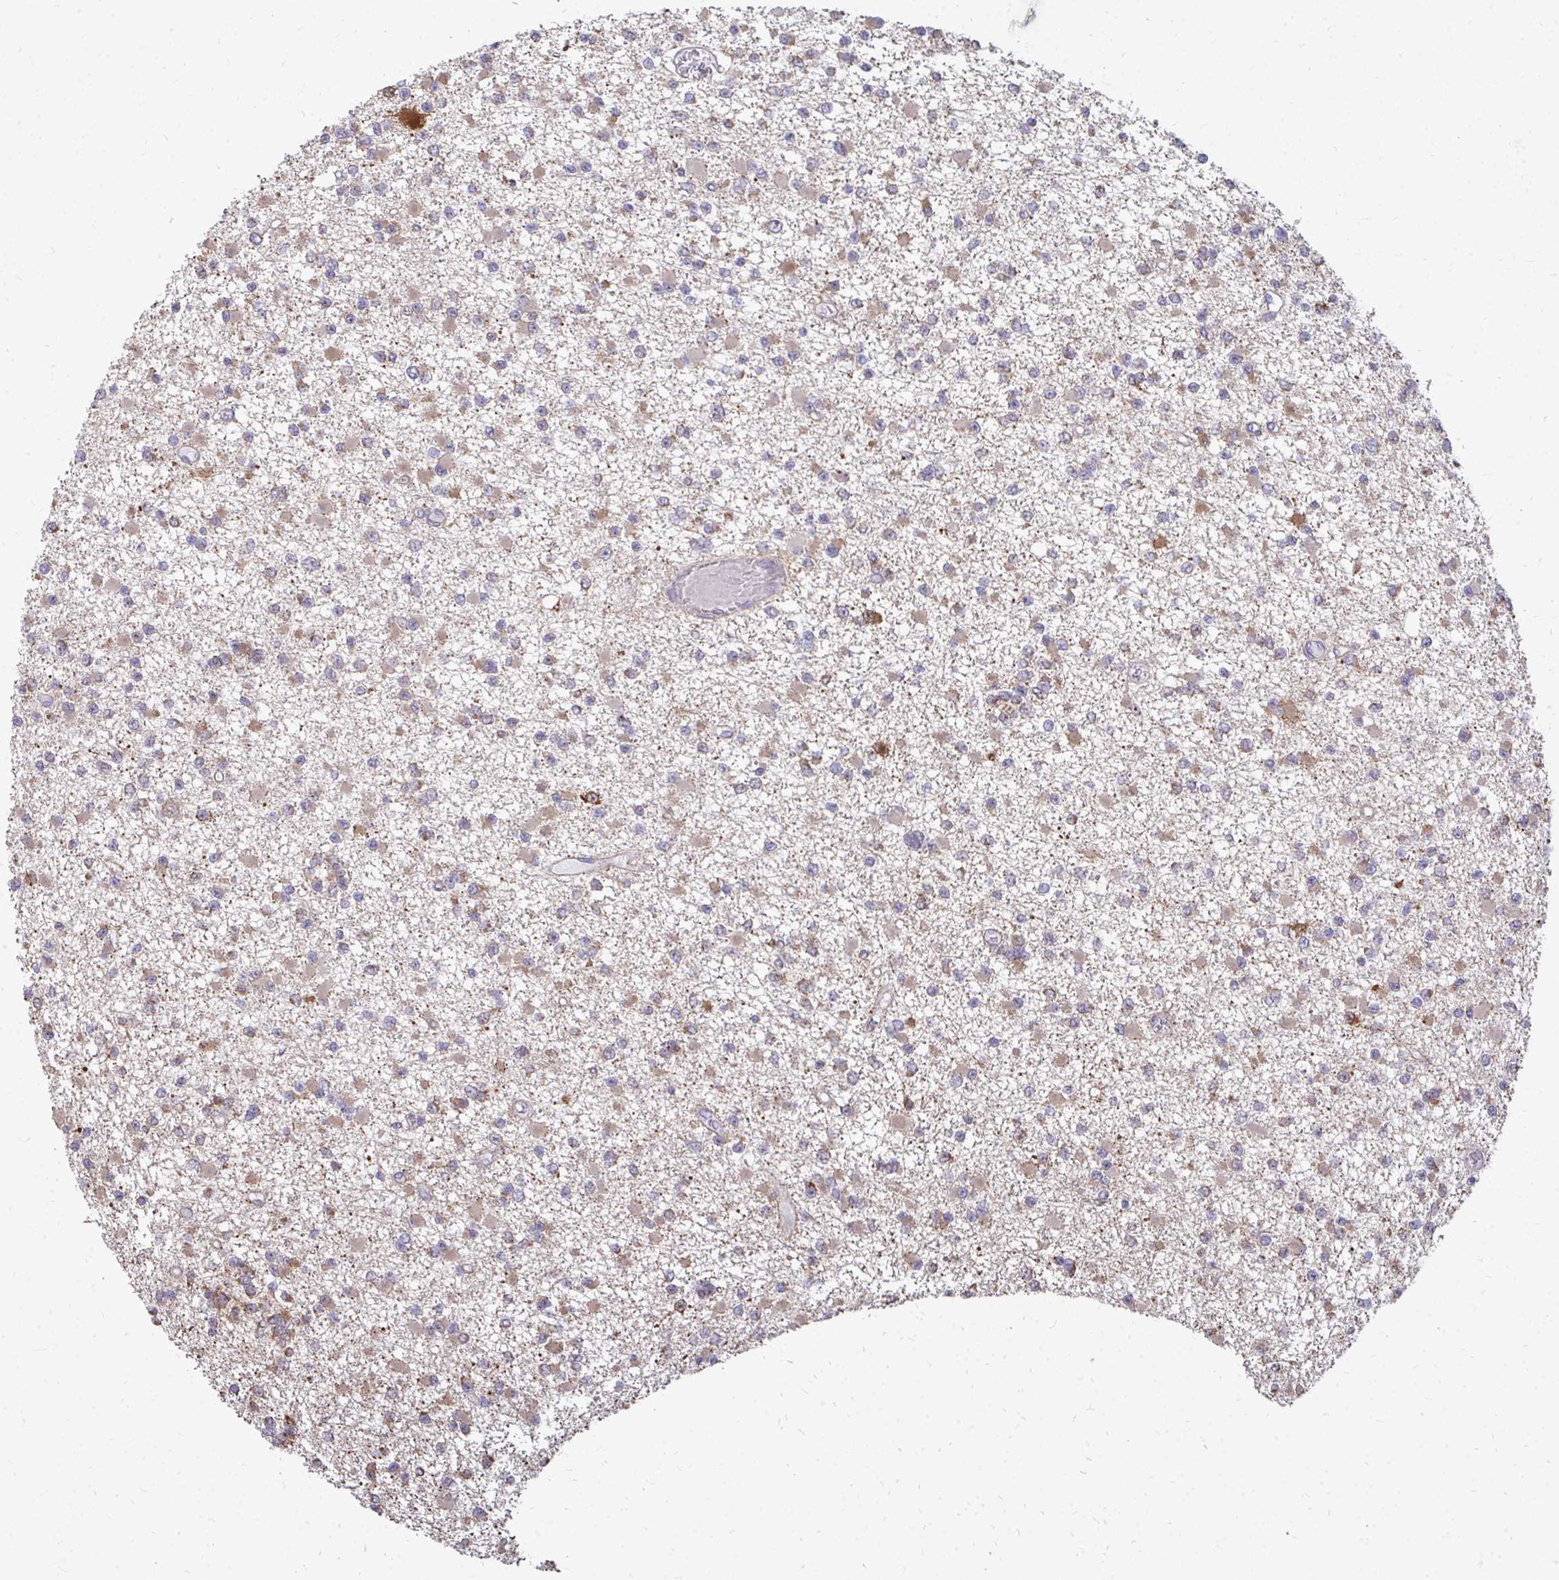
{"staining": {"intensity": "weak", "quantity": "<25%", "location": "cytoplasmic/membranous"}, "tissue": "glioma", "cell_type": "Tumor cells", "image_type": "cancer", "snomed": [{"axis": "morphology", "description": "Glioma, malignant, Low grade"}, {"axis": "topography", "description": "Brain"}], "caption": "The micrograph exhibits no significant expression in tumor cells of malignant glioma (low-grade). (DAB (3,3'-diaminobenzidine) IHC visualized using brightfield microscopy, high magnification).", "gene": "DNAJA2", "patient": {"sex": "female", "age": 22}}